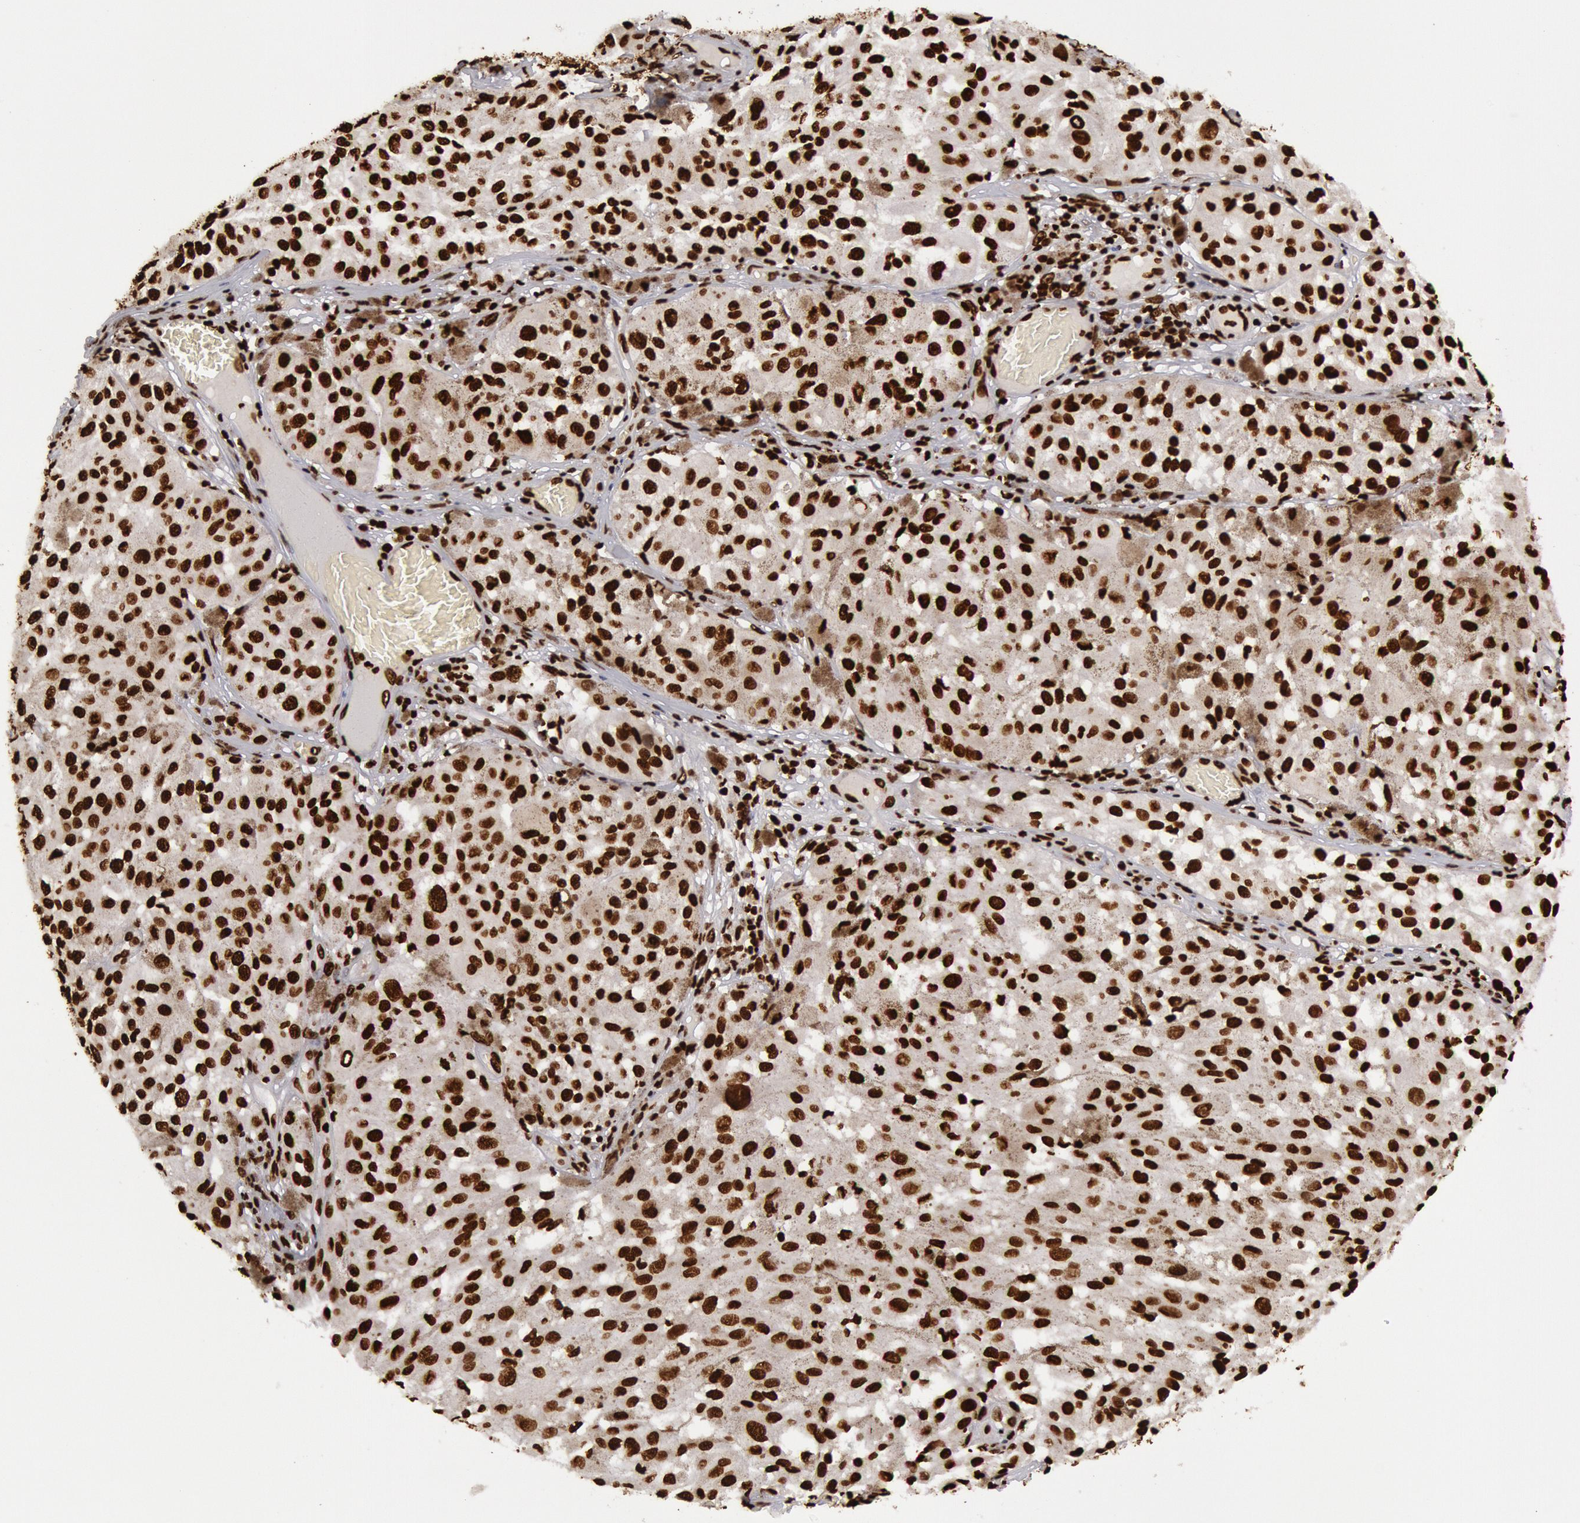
{"staining": {"intensity": "strong", "quantity": ">75%", "location": "nuclear"}, "tissue": "melanoma", "cell_type": "Tumor cells", "image_type": "cancer", "snomed": [{"axis": "morphology", "description": "Malignant melanoma, NOS"}, {"axis": "topography", "description": "Skin"}], "caption": "Tumor cells exhibit strong nuclear staining in about >75% of cells in malignant melanoma.", "gene": "H3-4", "patient": {"sex": "female", "age": 64}}